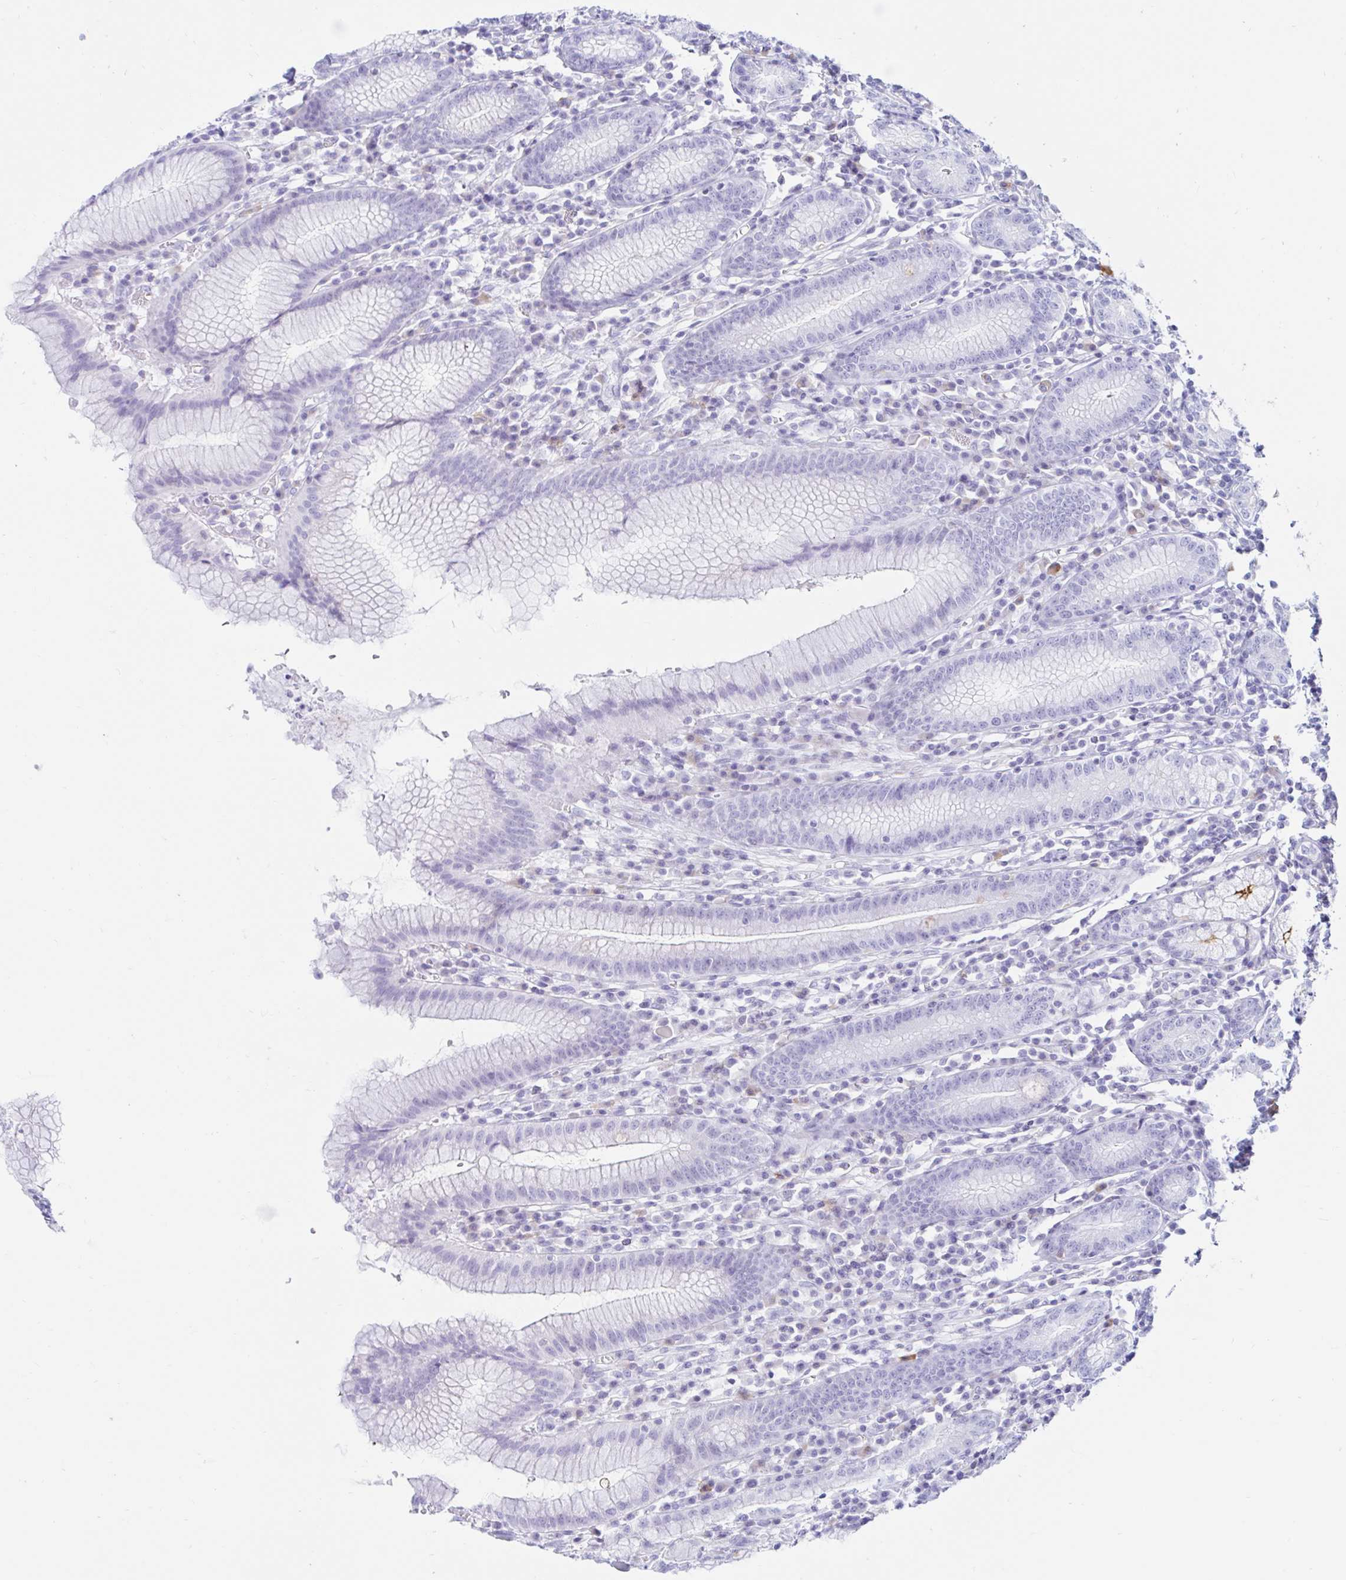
{"staining": {"intensity": "negative", "quantity": "none", "location": "none"}, "tissue": "stomach", "cell_type": "Glandular cells", "image_type": "normal", "snomed": [{"axis": "morphology", "description": "Normal tissue, NOS"}, {"axis": "topography", "description": "Stomach"}], "caption": "A high-resolution histopathology image shows immunohistochemistry staining of normal stomach, which shows no significant positivity in glandular cells.", "gene": "BEST1", "patient": {"sex": "male", "age": 55}}